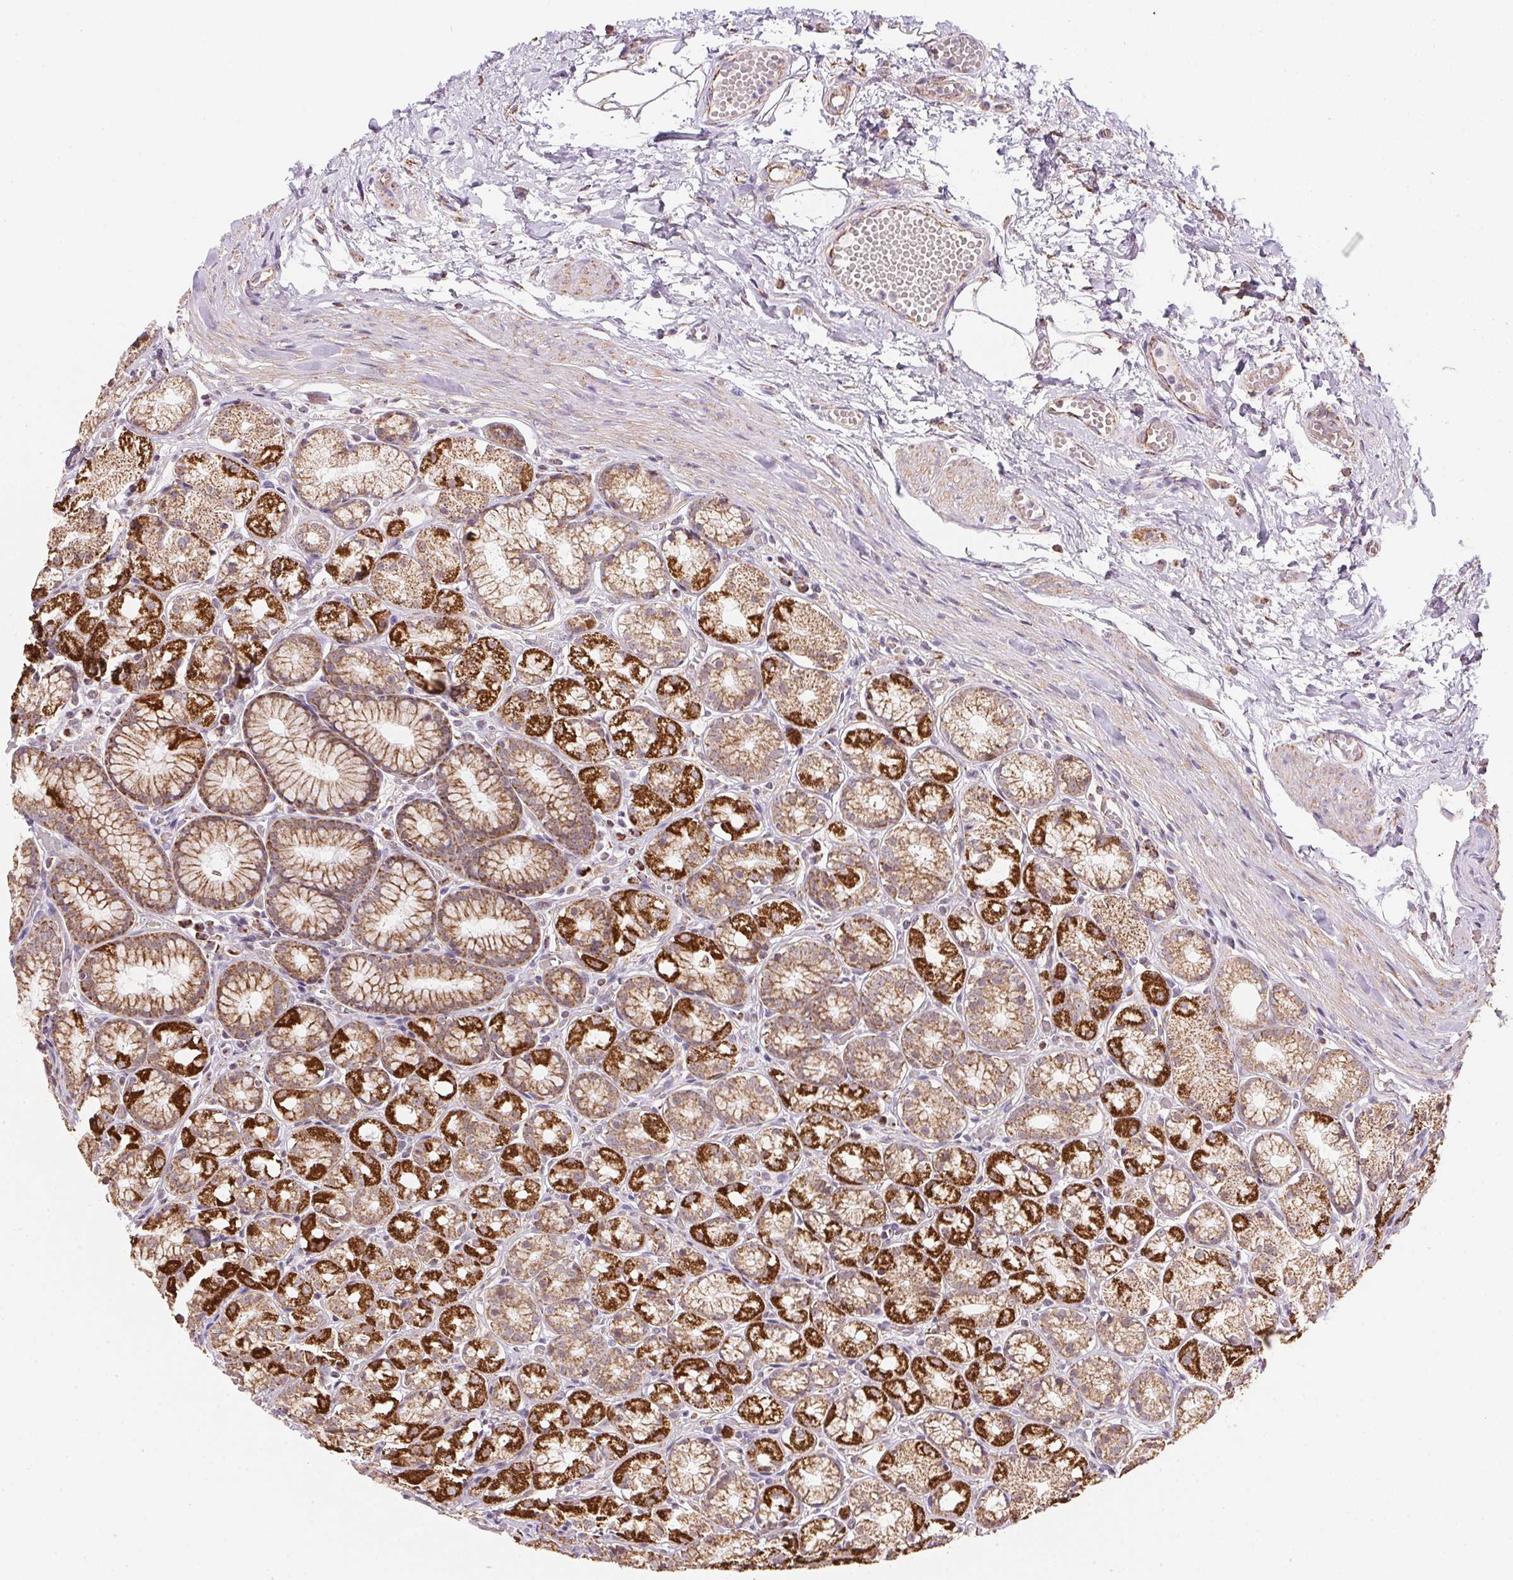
{"staining": {"intensity": "strong", "quantity": "25%-75%", "location": "cytoplasmic/membranous"}, "tissue": "stomach", "cell_type": "Glandular cells", "image_type": "normal", "snomed": [{"axis": "morphology", "description": "Normal tissue, NOS"}, {"axis": "topography", "description": "Stomach"}], "caption": "Immunohistochemical staining of unremarkable stomach reveals strong cytoplasmic/membranous protein staining in about 25%-75% of glandular cells.", "gene": "MAPK11", "patient": {"sex": "male", "age": 70}}